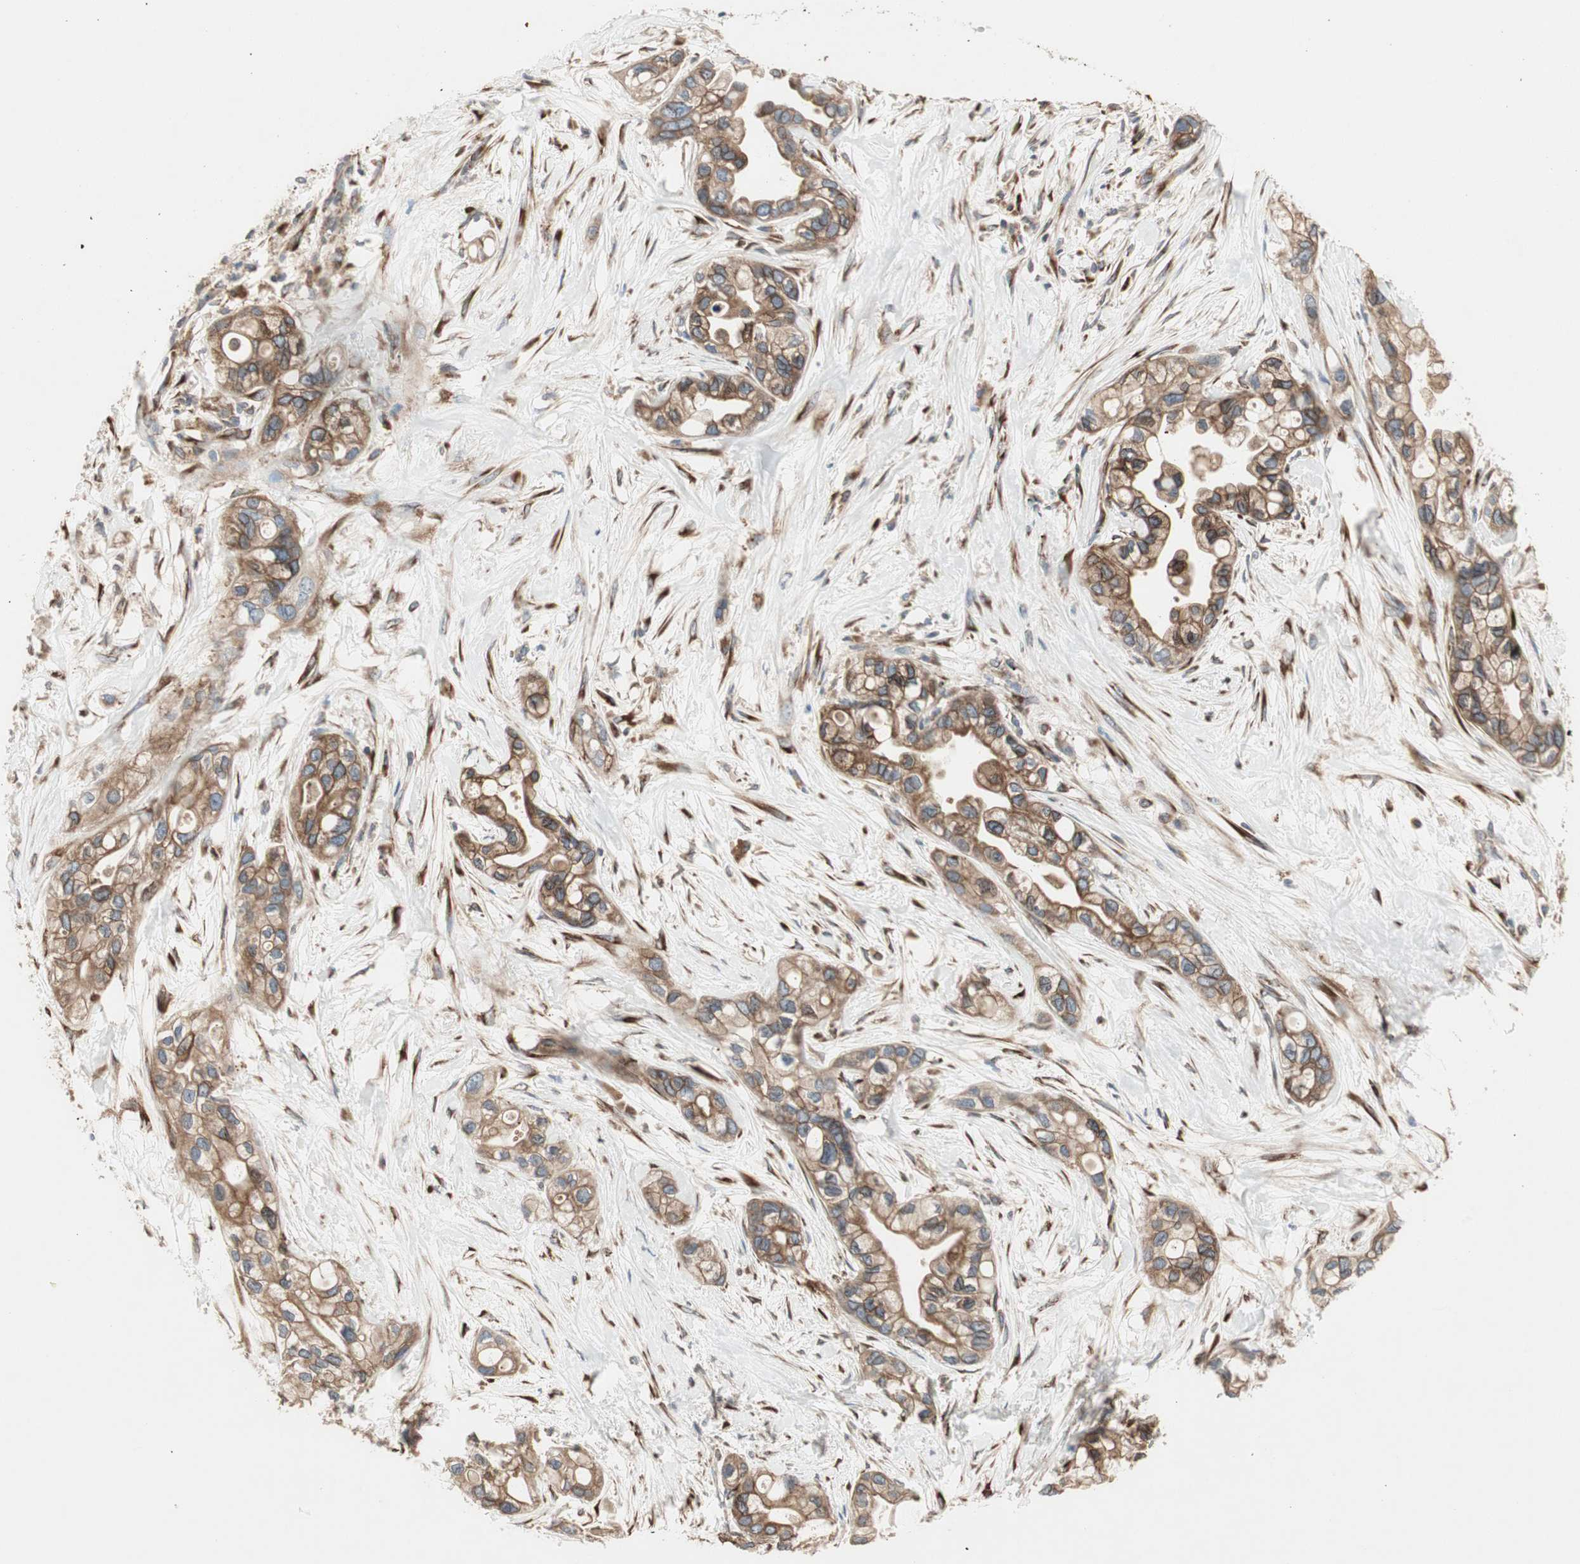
{"staining": {"intensity": "moderate", "quantity": ">75%", "location": "cytoplasmic/membranous"}, "tissue": "pancreatic cancer", "cell_type": "Tumor cells", "image_type": "cancer", "snomed": [{"axis": "morphology", "description": "Adenocarcinoma, NOS"}, {"axis": "topography", "description": "Pancreas"}], "caption": "The immunohistochemical stain shows moderate cytoplasmic/membranous staining in tumor cells of pancreatic cancer (adenocarcinoma) tissue.", "gene": "H6PD", "patient": {"sex": "female", "age": 77}}